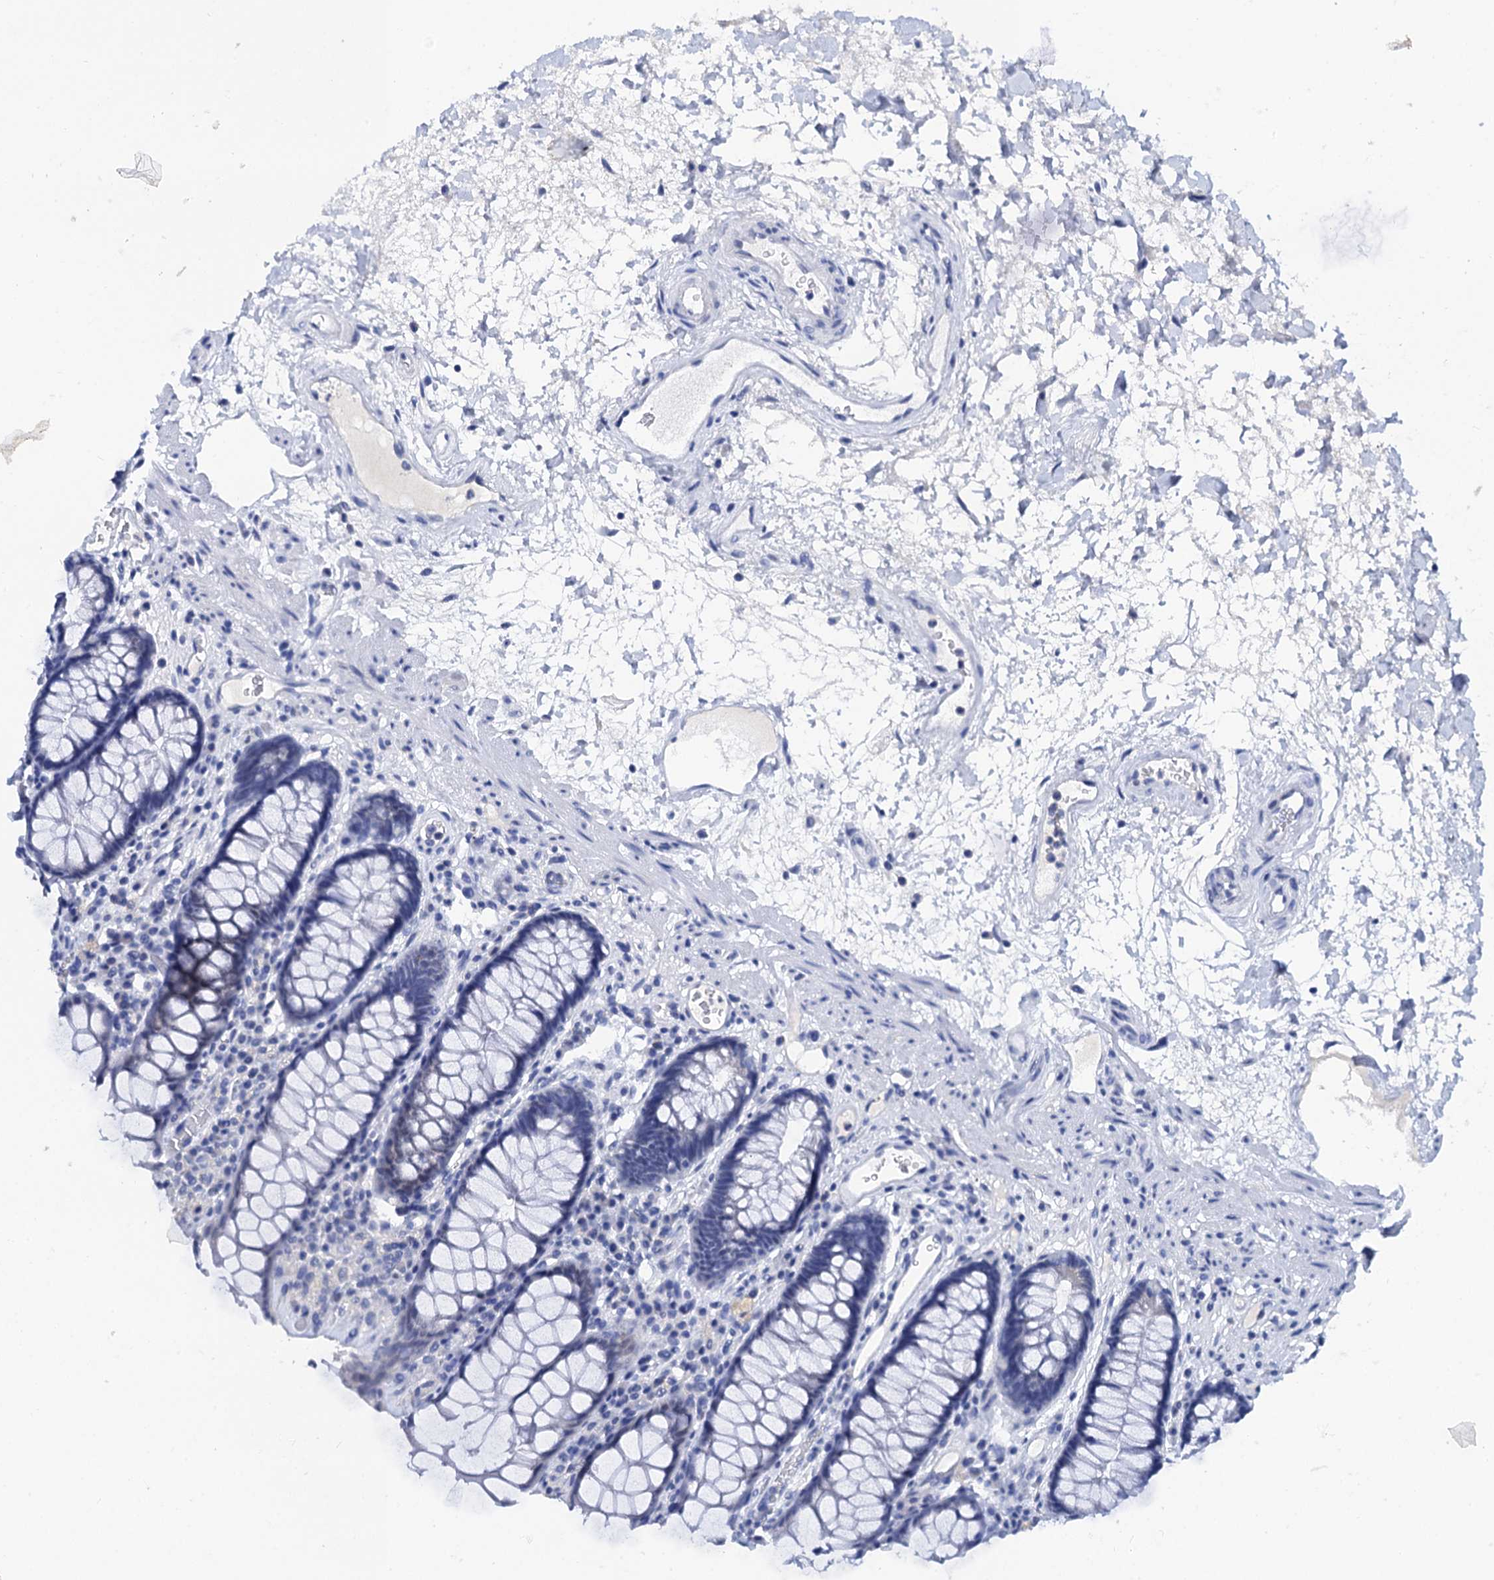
{"staining": {"intensity": "negative", "quantity": "none", "location": "none"}, "tissue": "rectum", "cell_type": "Glandular cells", "image_type": "normal", "snomed": [{"axis": "morphology", "description": "Normal tissue, NOS"}, {"axis": "topography", "description": "Rectum"}], "caption": "Glandular cells are negative for brown protein staining in unremarkable rectum. (IHC, brightfield microscopy, high magnification).", "gene": "LYPD3", "patient": {"sex": "male", "age": 64}}